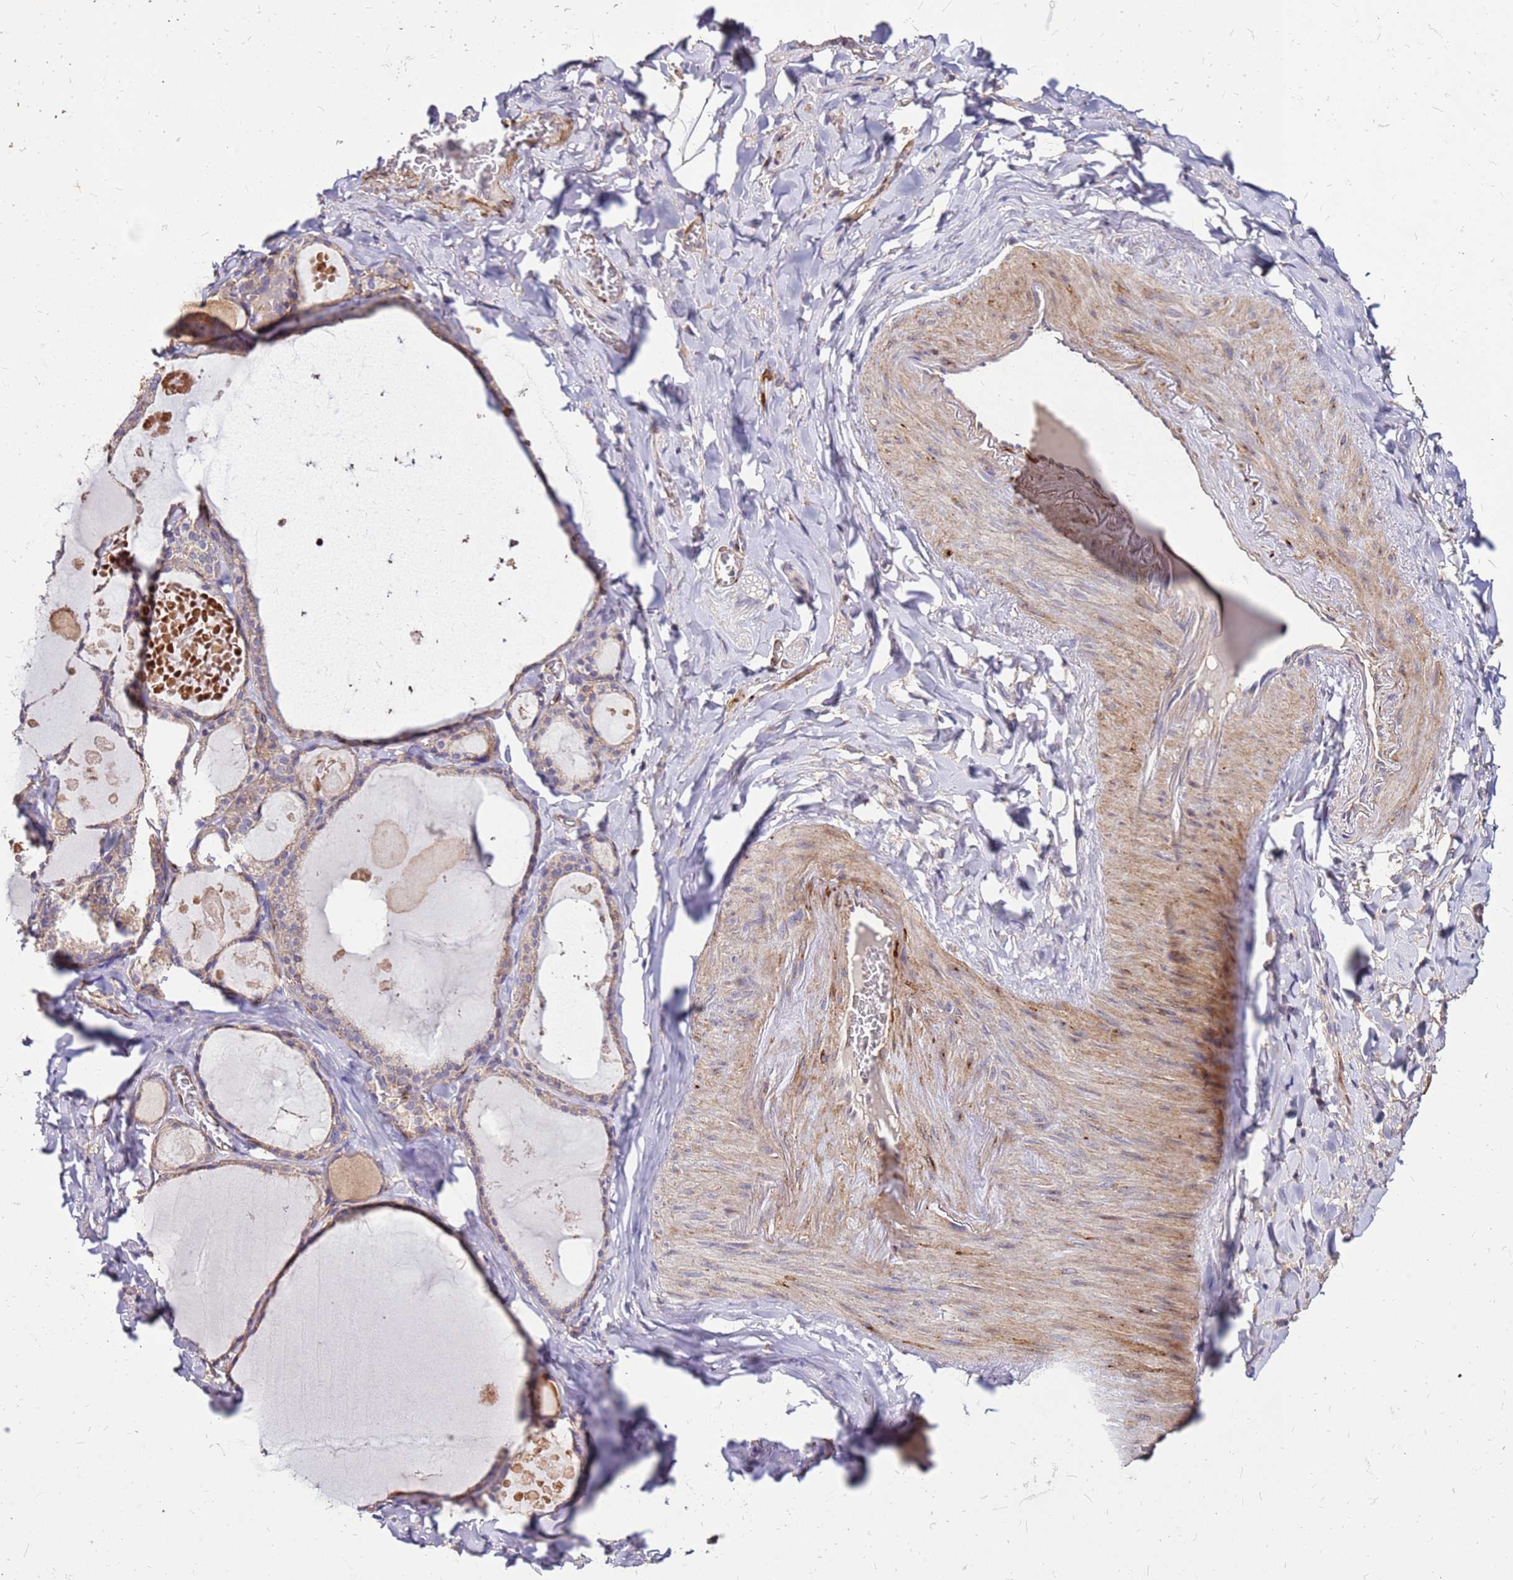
{"staining": {"intensity": "moderate", "quantity": "25%-75%", "location": "cytoplasmic/membranous"}, "tissue": "thyroid gland", "cell_type": "Glandular cells", "image_type": "normal", "snomed": [{"axis": "morphology", "description": "Normal tissue, NOS"}, {"axis": "topography", "description": "Thyroid gland"}], "caption": "Immunohistochemistry (IHC) photomicrograph of normal thyroid gland: human thyroid gland stained using immunohistochemistry (IHC) exhibits medium levels of moderate protein expression localized specifically in the cytoplasmic/membranous of glandular cells, appearing as a cytoplasmic/membranous brown color.", "gene": "EXD3", "patient": {"sex": "male", "age": 56}}